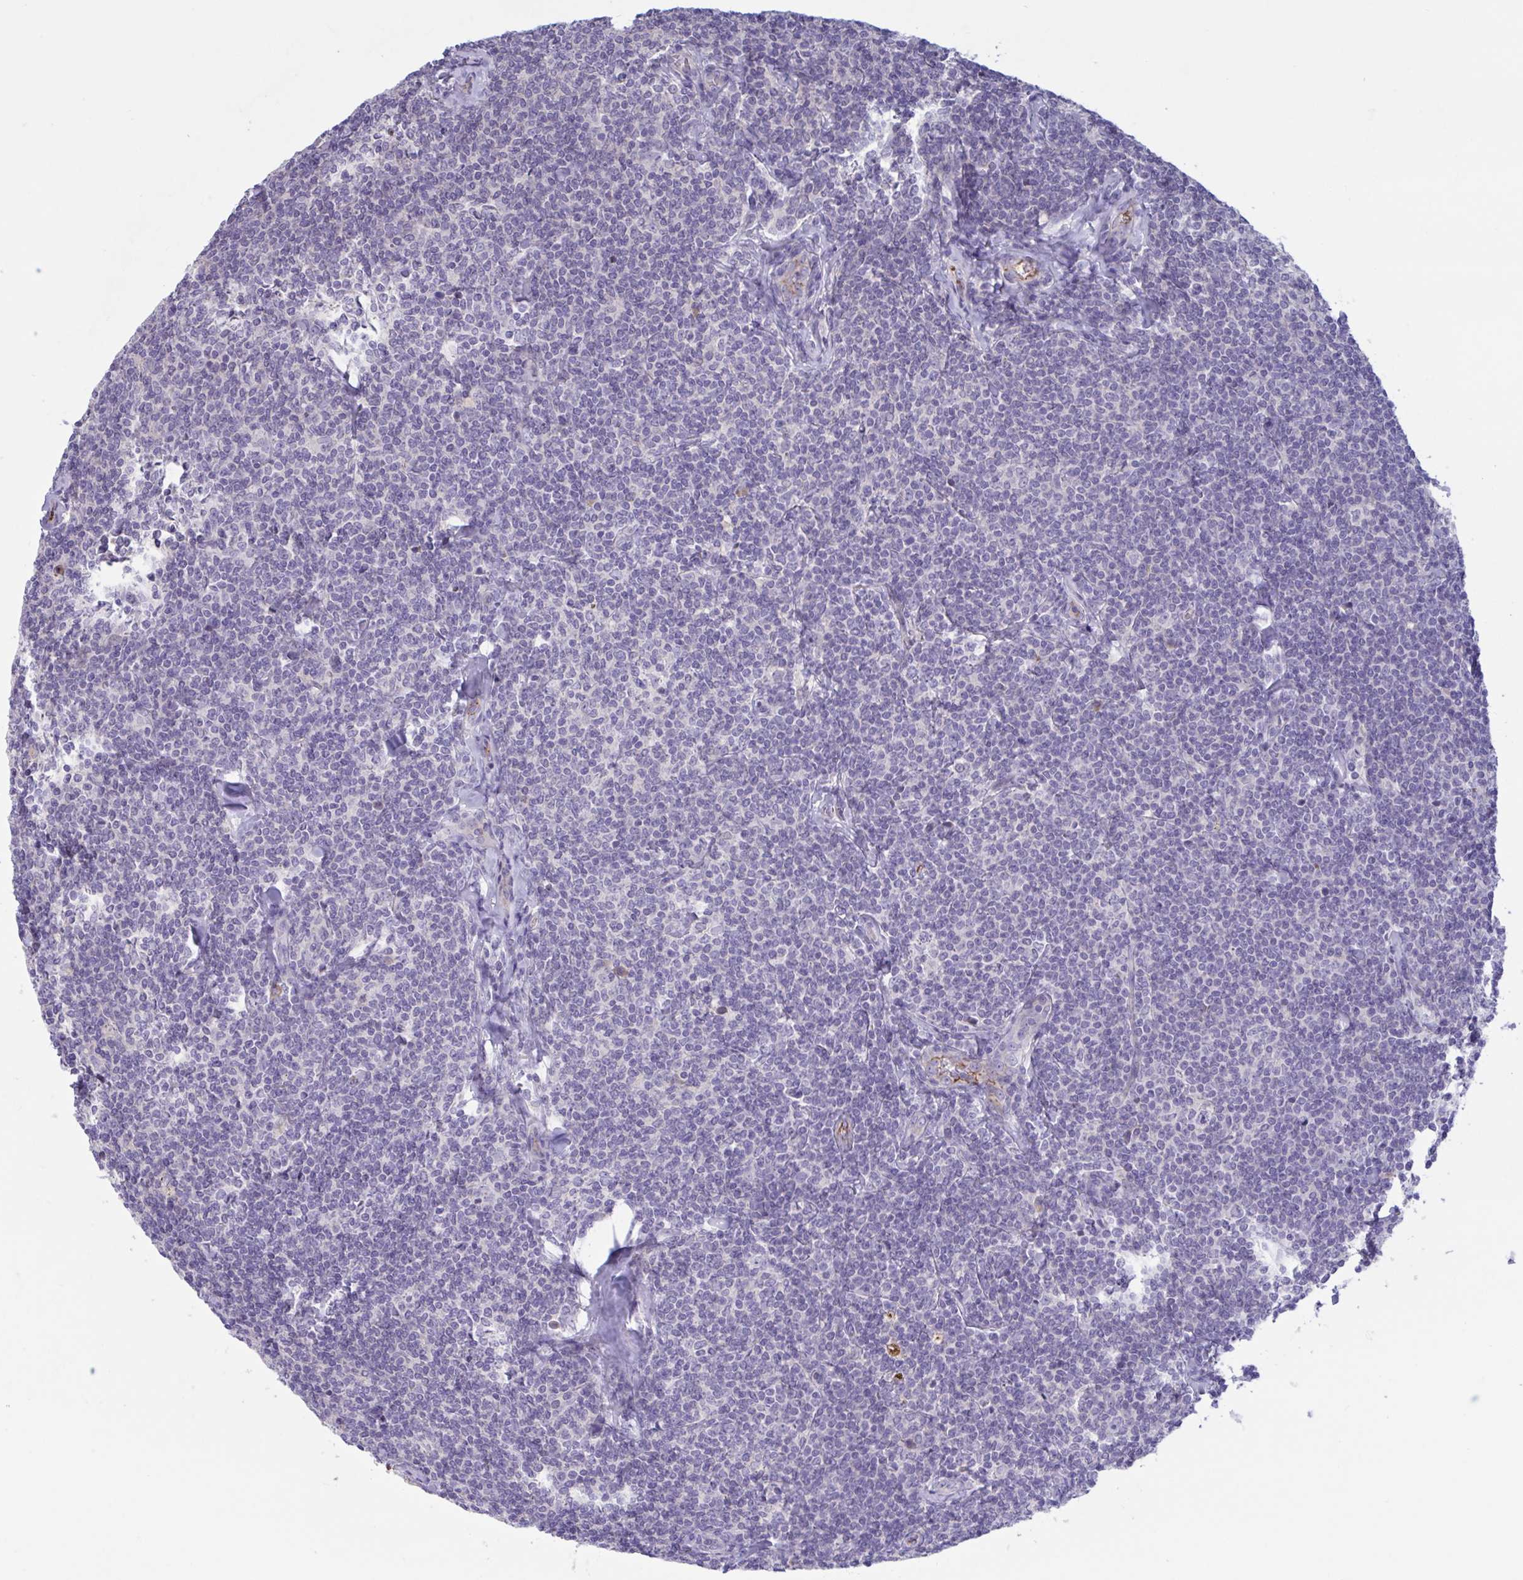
{"staining": {"intensity": "negative", "quantity": "none", "location": "none"}, "tissue": "lymphoma", "cell_type": "Tumor cells", "image_type": "cancer", "snomed": [{"axis": "morphology", "description": "Malignant lymphoma, non-Hodgkin's type, Low grade"}, {"axis": "topography", "description": "Lymph node"}], "caption": "High magnification brightfield microscopy of low-grade malignant lymphoma, non-Hodgkin's type stained with DAB (3,3'-diaminobenzidine) (brown) and counterstained with hematoxylin (blue): tumor cells show no significant staining.", "gene": "IL1R1", "patient": {"sex": "female", "age": 56}}